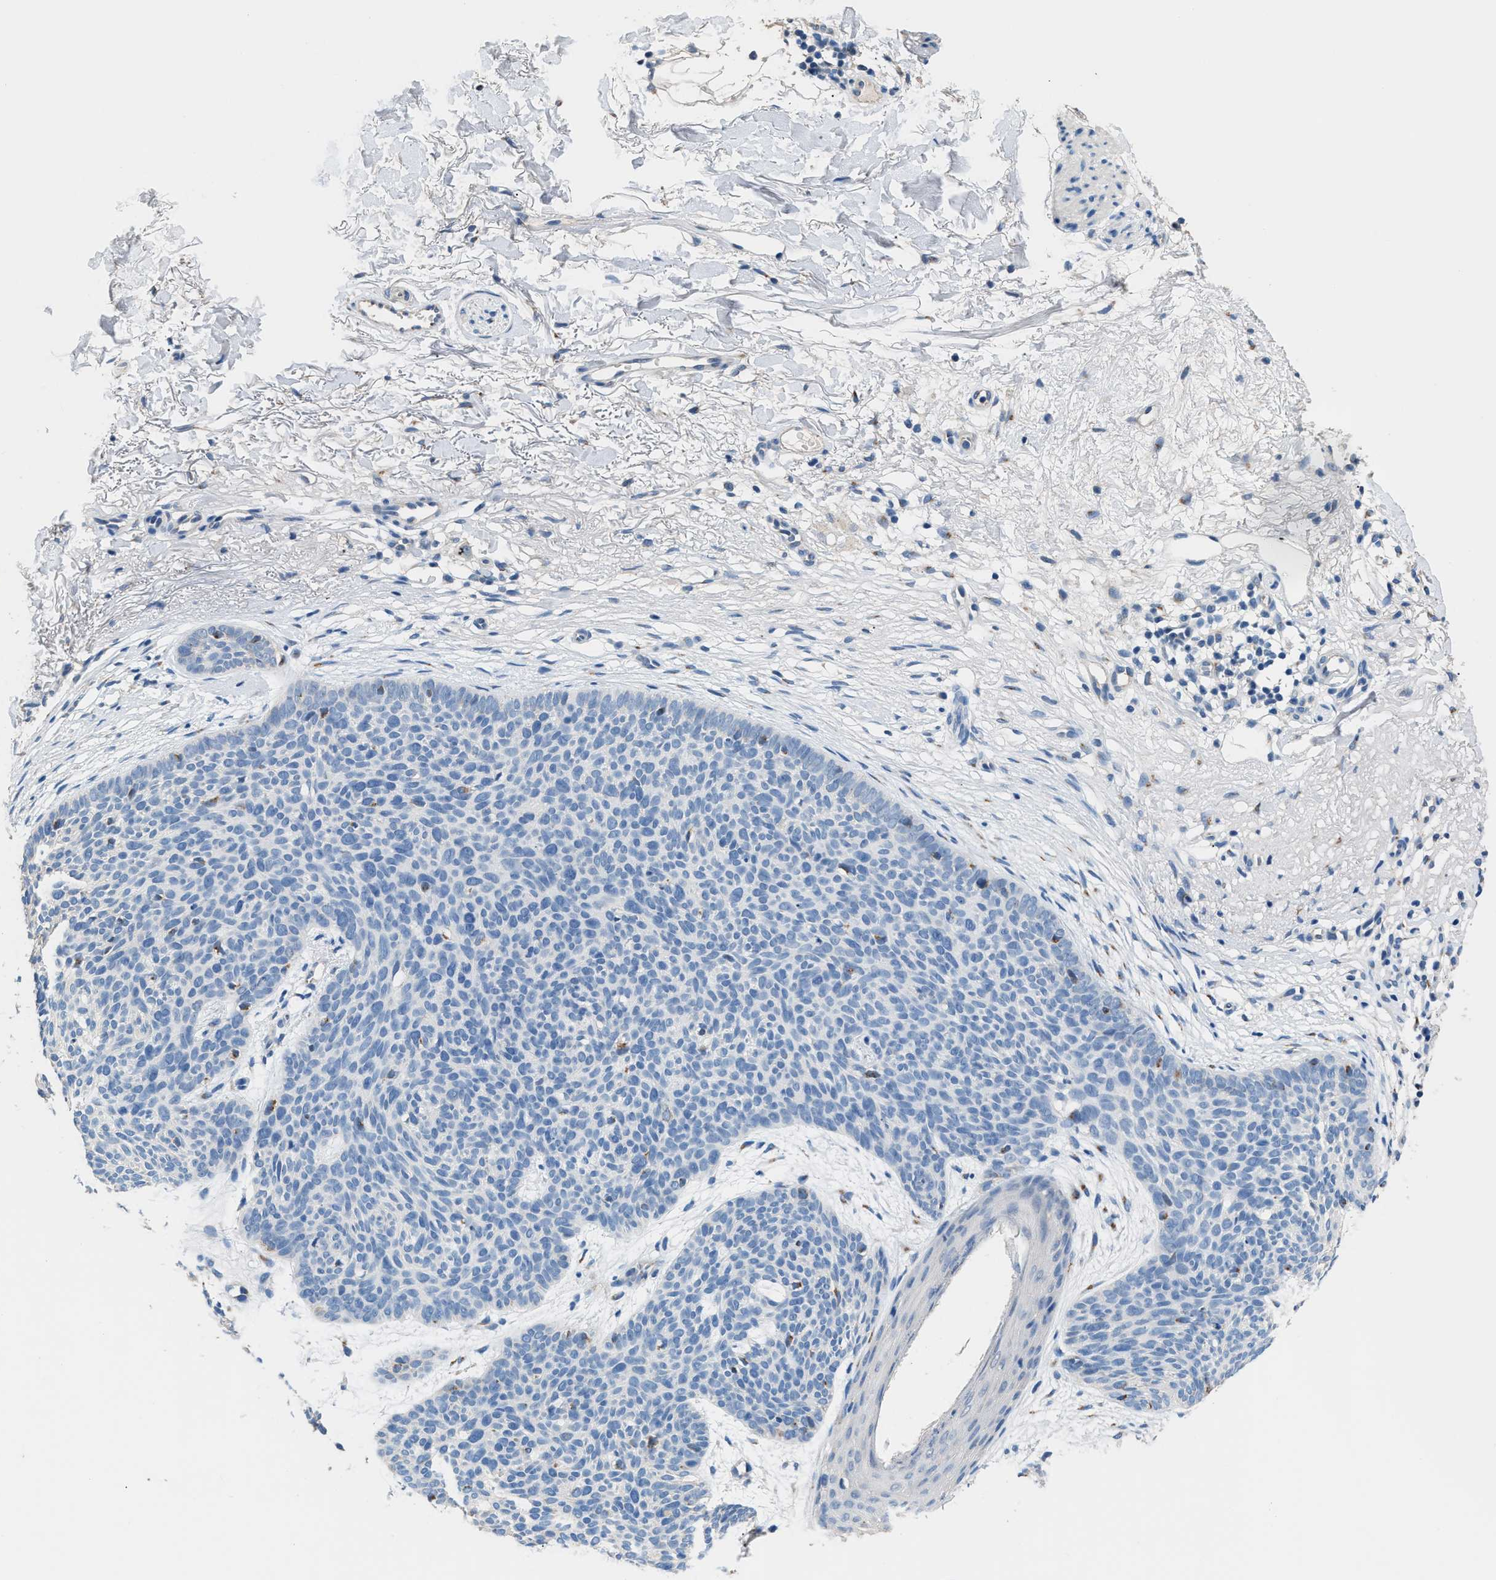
{"staining": {"intensity": "negative", "quantity": "none", "location": "none"}, "tissue": "skin cancer", "cell_type": "Tumor cells", "image_type": "cancer", "snomed": [{"axis": "morphology", "description": "Normal tissue, NOS"}, {"axis": "morphology", "description": "Basal cell carcinoma"}, {"axis": "topography", "description": "Skin"}], "caption": "A high-resolution image shows immunohistochemistry staining of skin basal cell carcinoma, which reveals no significant positivity in tumor cells.", "gene": "GOLM1", "patient": {"sex": "female", "age": 70}}